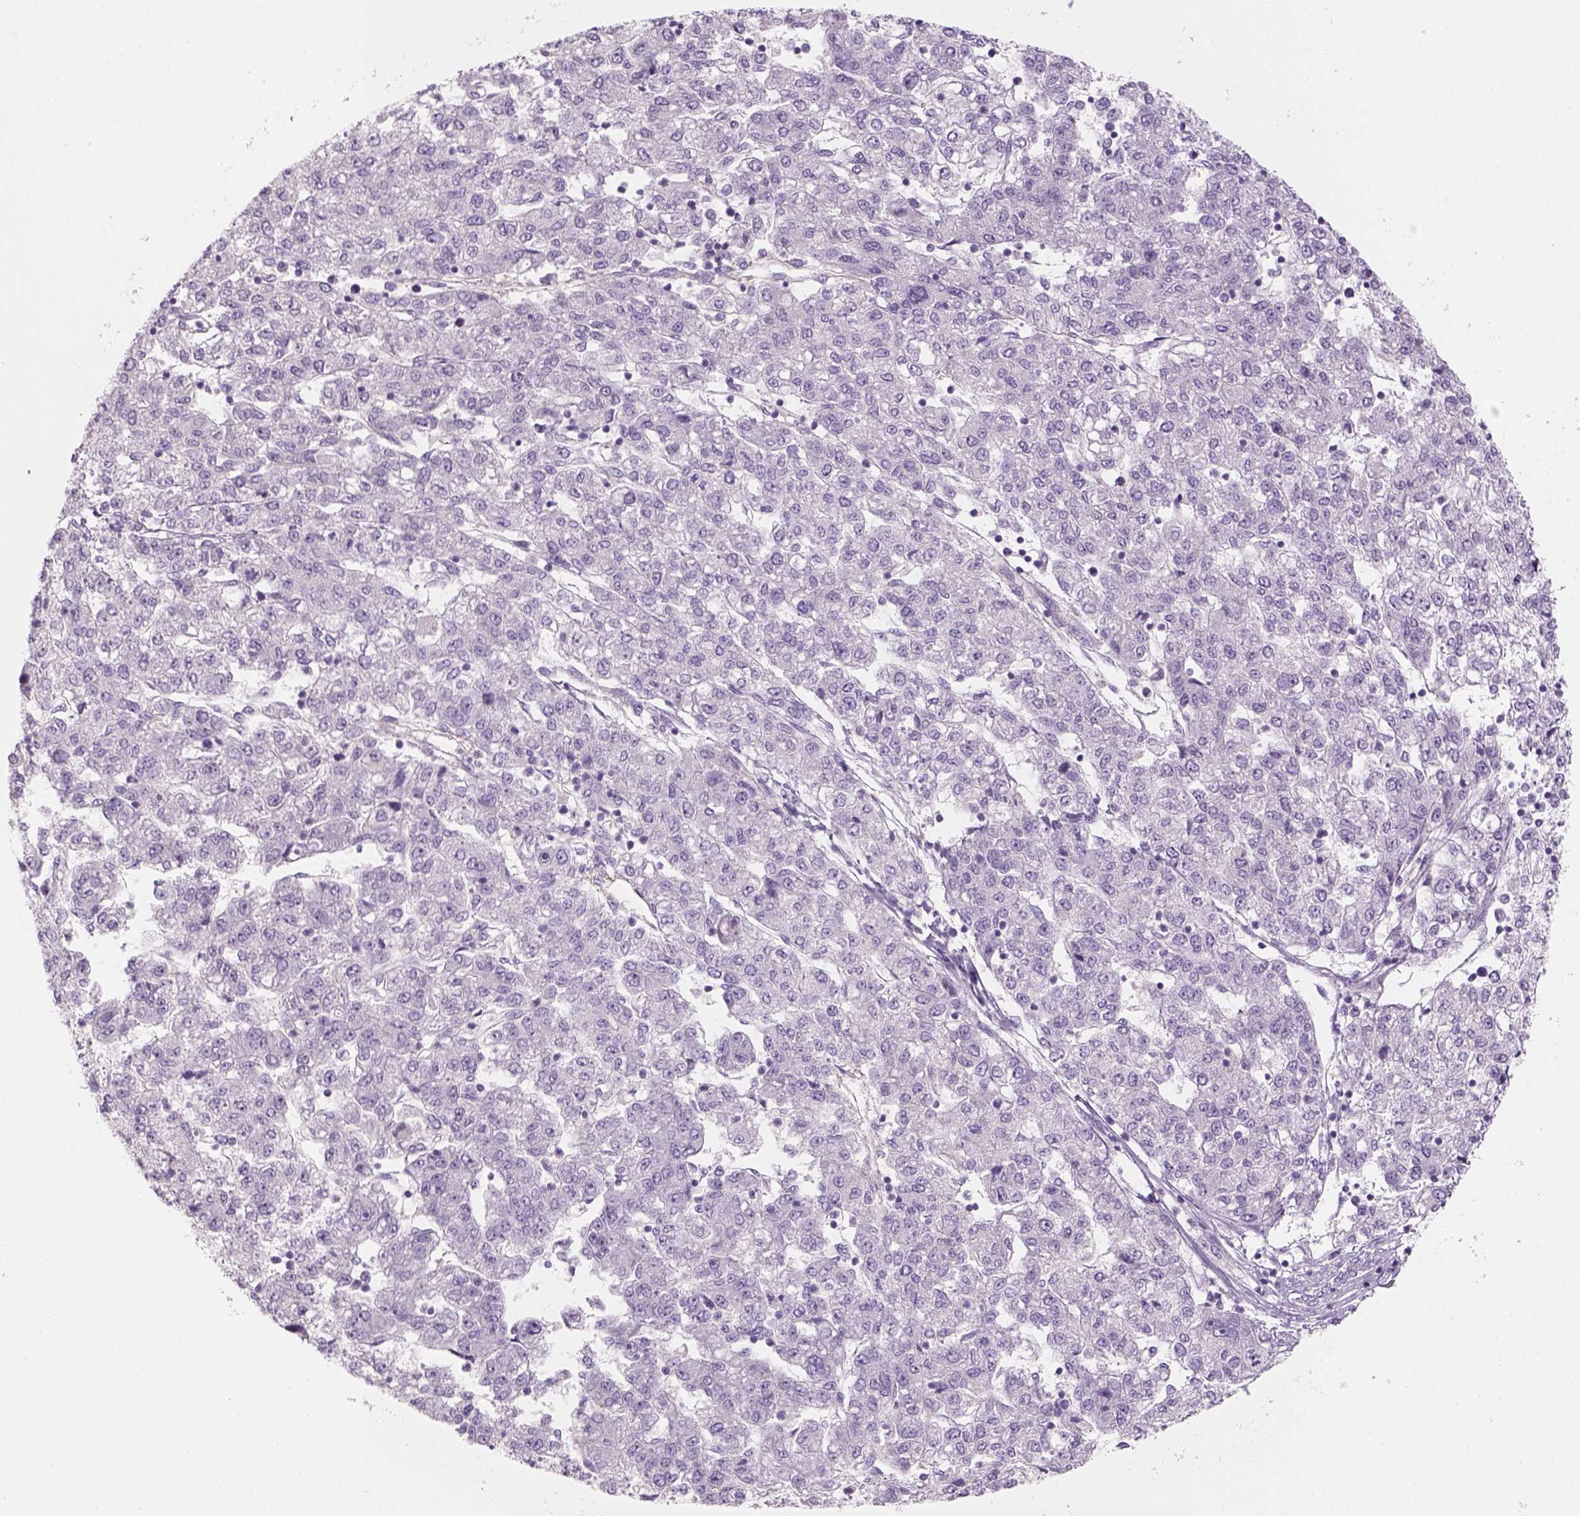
{"staining": {"intensity": "negative", "quantity": "none", "location": "none"}, "tissue": "liver cancer", "cell_type": "Tumor cells", "image_type": "cancer", "snomed": [{"axis": "morphology", "description": "Carcinoma, Hepatocellular, NOS"}, {"axis": "topography", "description": "Liver"}], "caption": "Immunohistochemistry (IHC) photomicrograph of human liver cancer stained for a protein (brown), which reveals no positivity in tumor cells. The staining is performed using DAB brown chromogen with nuclei counter-stained in using hematoxylin.", "gene": "KRT25", "patient": {"sex": "male", "age": 56}}